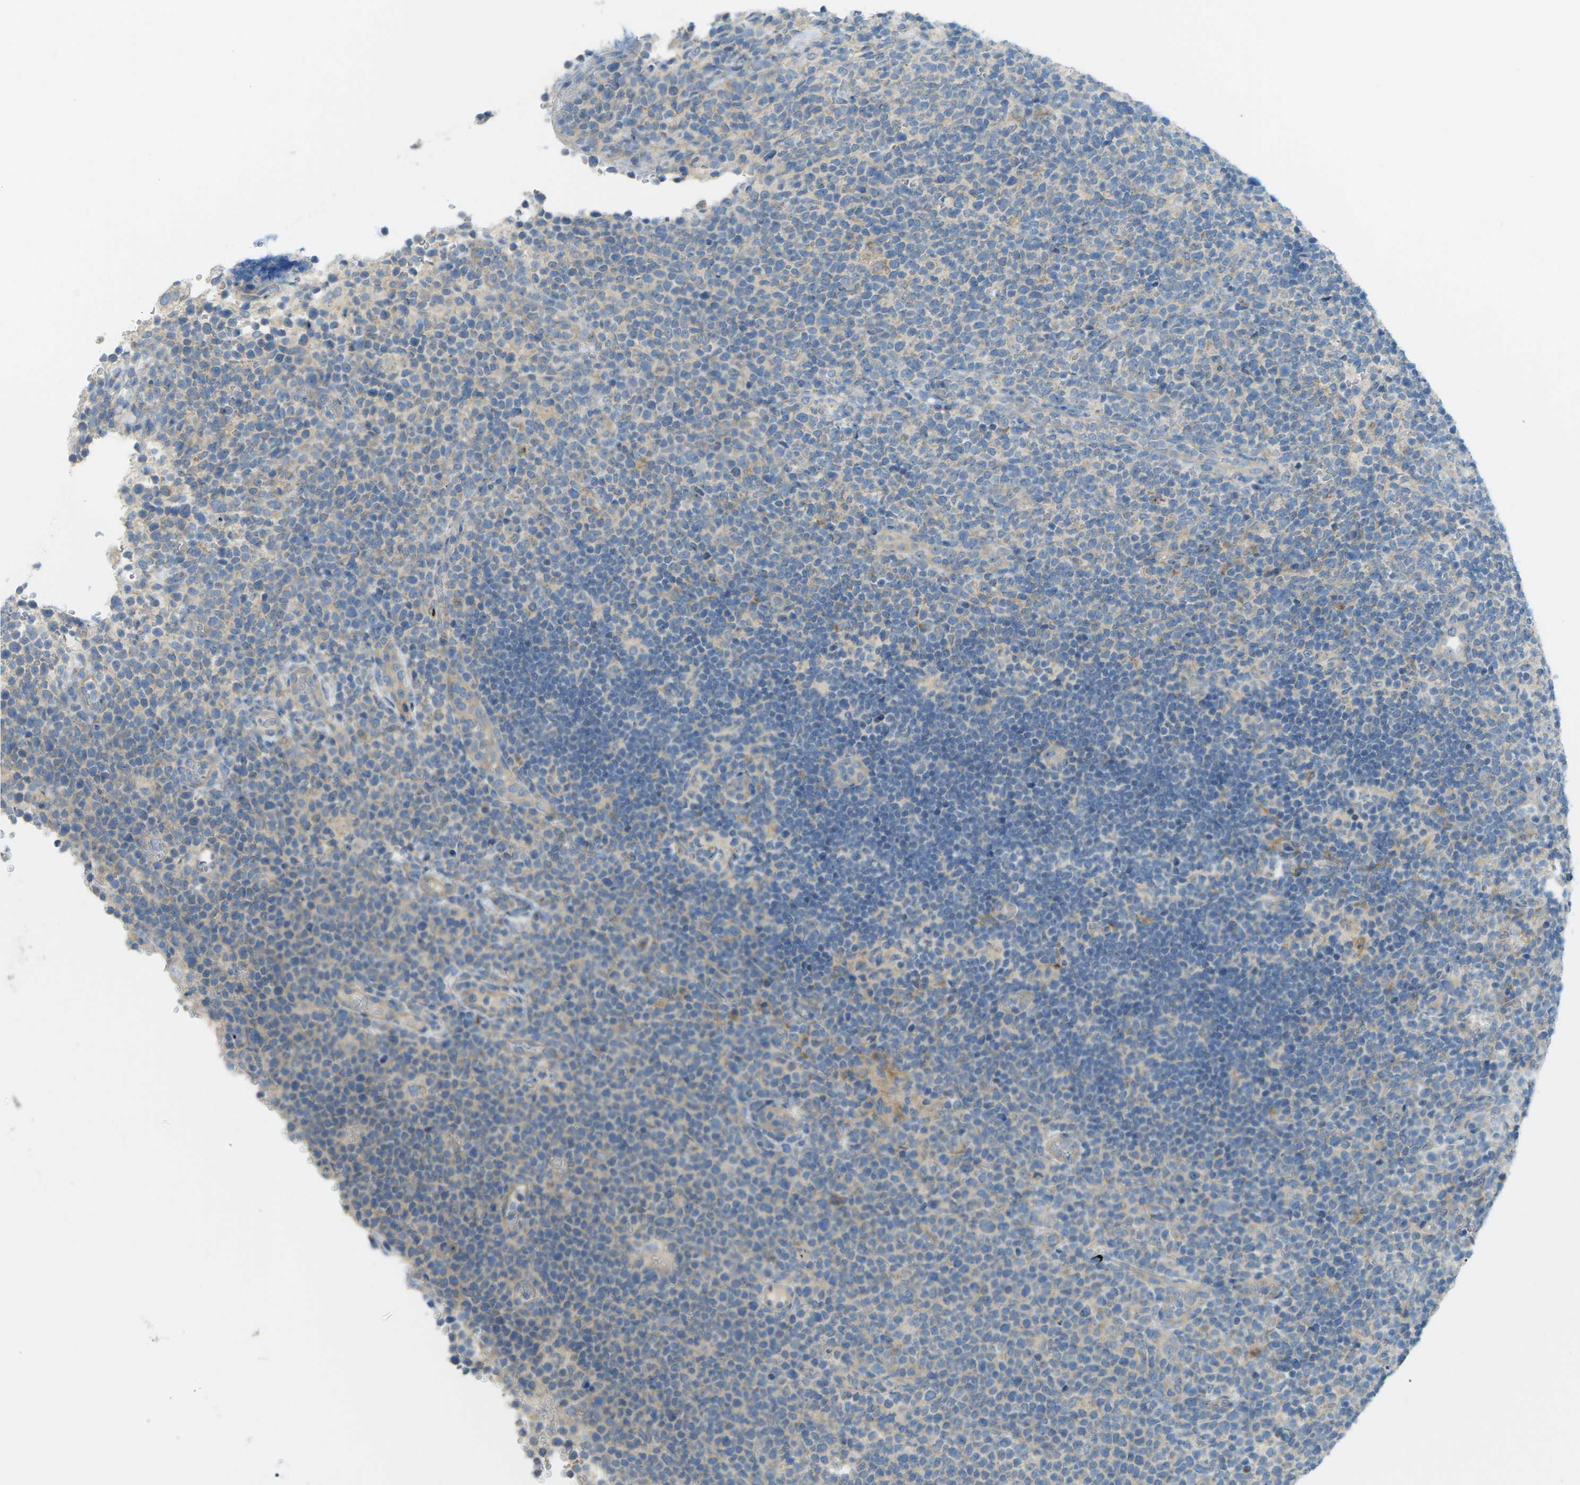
{"staining": {"intensity": "negative", "quantity": "none", "location": "none"}, "tissue": "lymphoma", "cell_type": "Tumor cells", "image_type": "cancer", "snomed": [{"axis": "morphology", "description": "Malignant lymphoma, non-Hodgkin's type, High grade"}, {"axis": "topography", "description": "Lymph node"}], "caption": "This is an immunohistochemistry micrograph of human malignant lymphoma, non-Hodgkin's type (high-grade). There is no expression in tumor cells.", "gene": "MYLK4", "patient": {"sex": "male", "age": 61}}